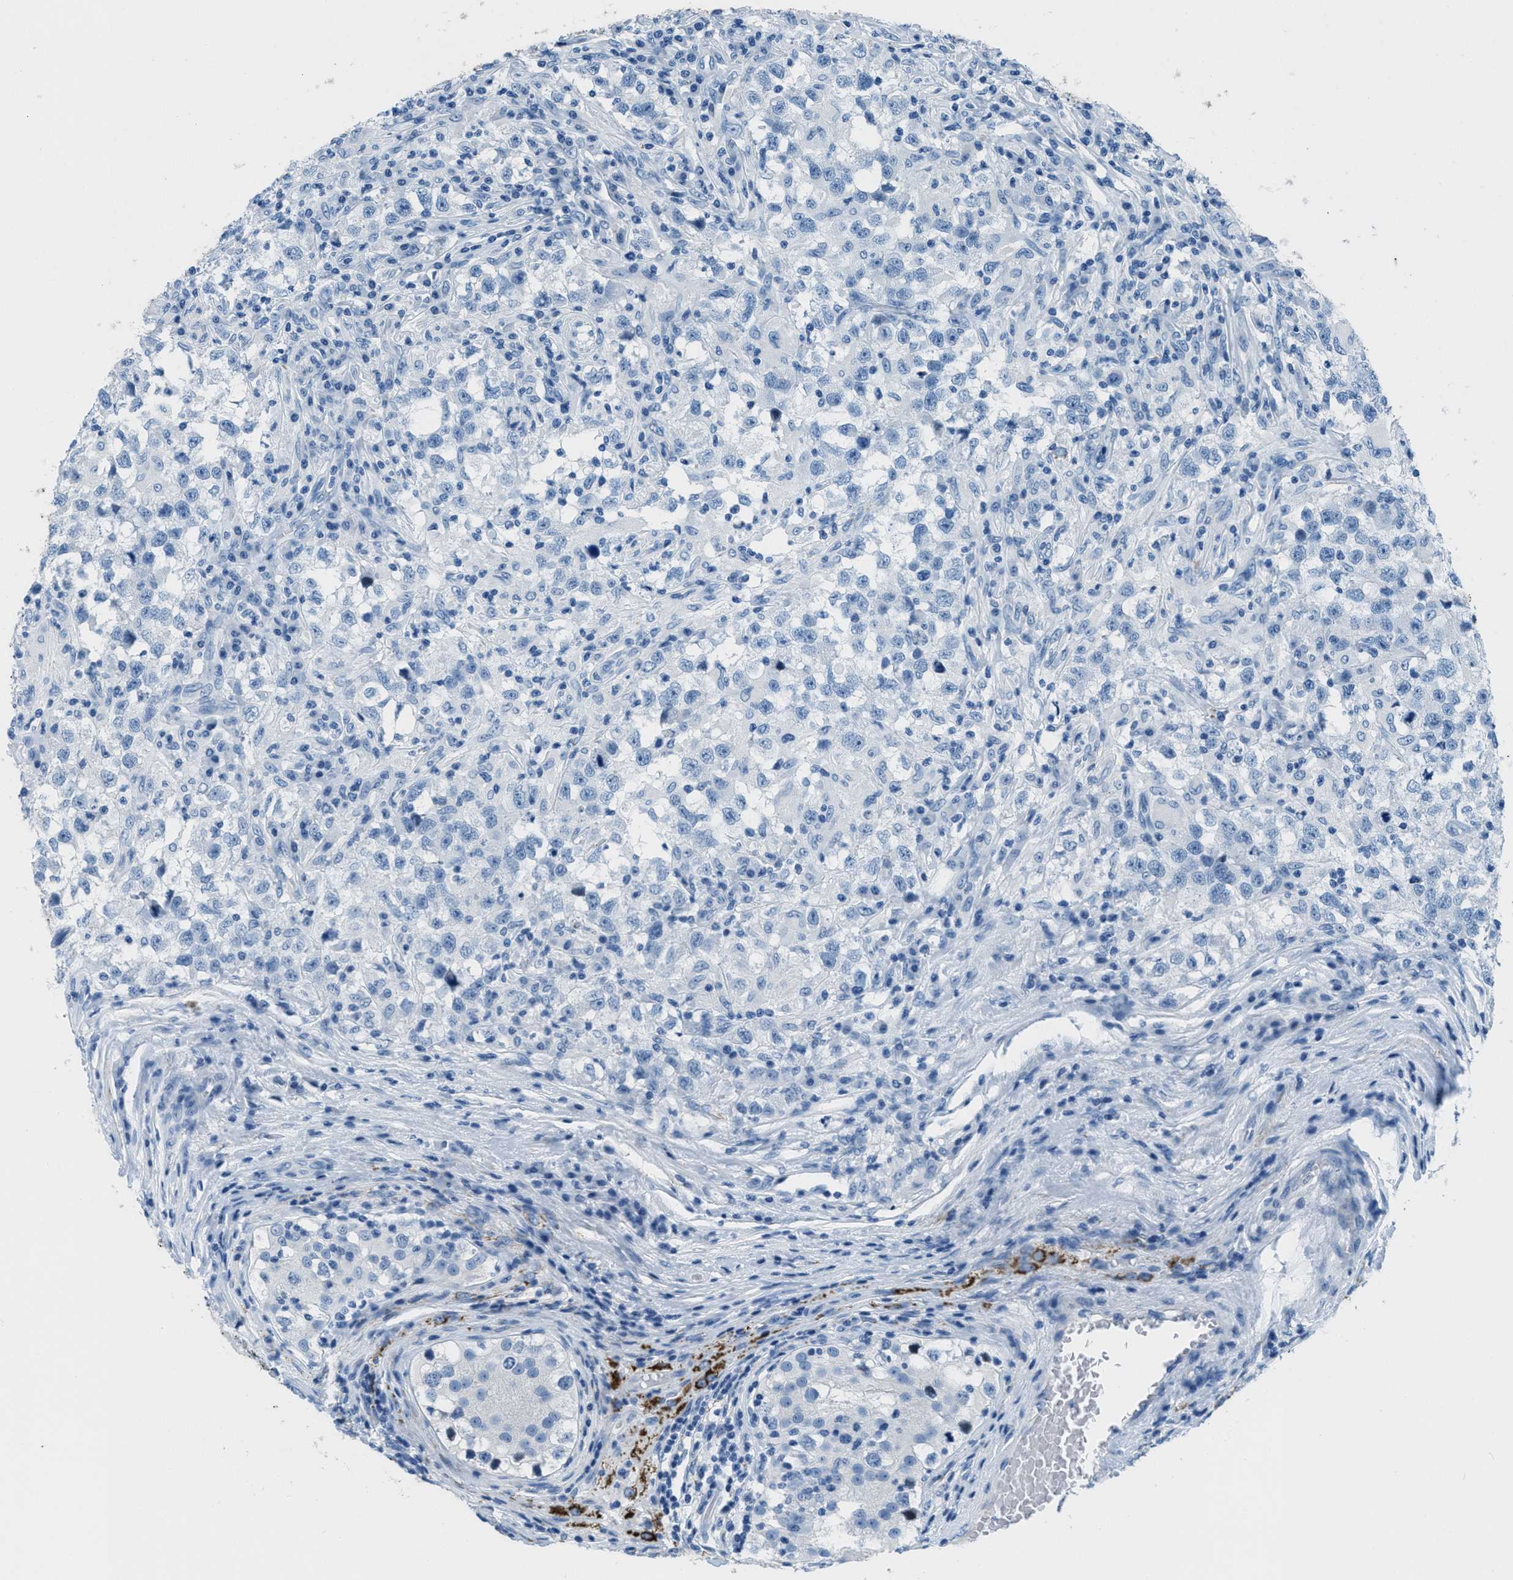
{"staining": {"intensity": "negative", "quantity": "none", "location": "none"}, "tissue": "testis cancer", "cell_type": "Tumor cells", "image_type": "cancer", "snomed": [{"axis": "morphology", "description": "Carcinoma, Embryonal, NOS"}, {"axis": "topography", "description": "Testis"}], "caption": "Immunohistochemistry of testis cancer (embryonal carcinoma) reveals no expression in tumor cells.", "gene": "MGARP", "patient": {"sex": "male", "age": 21}}